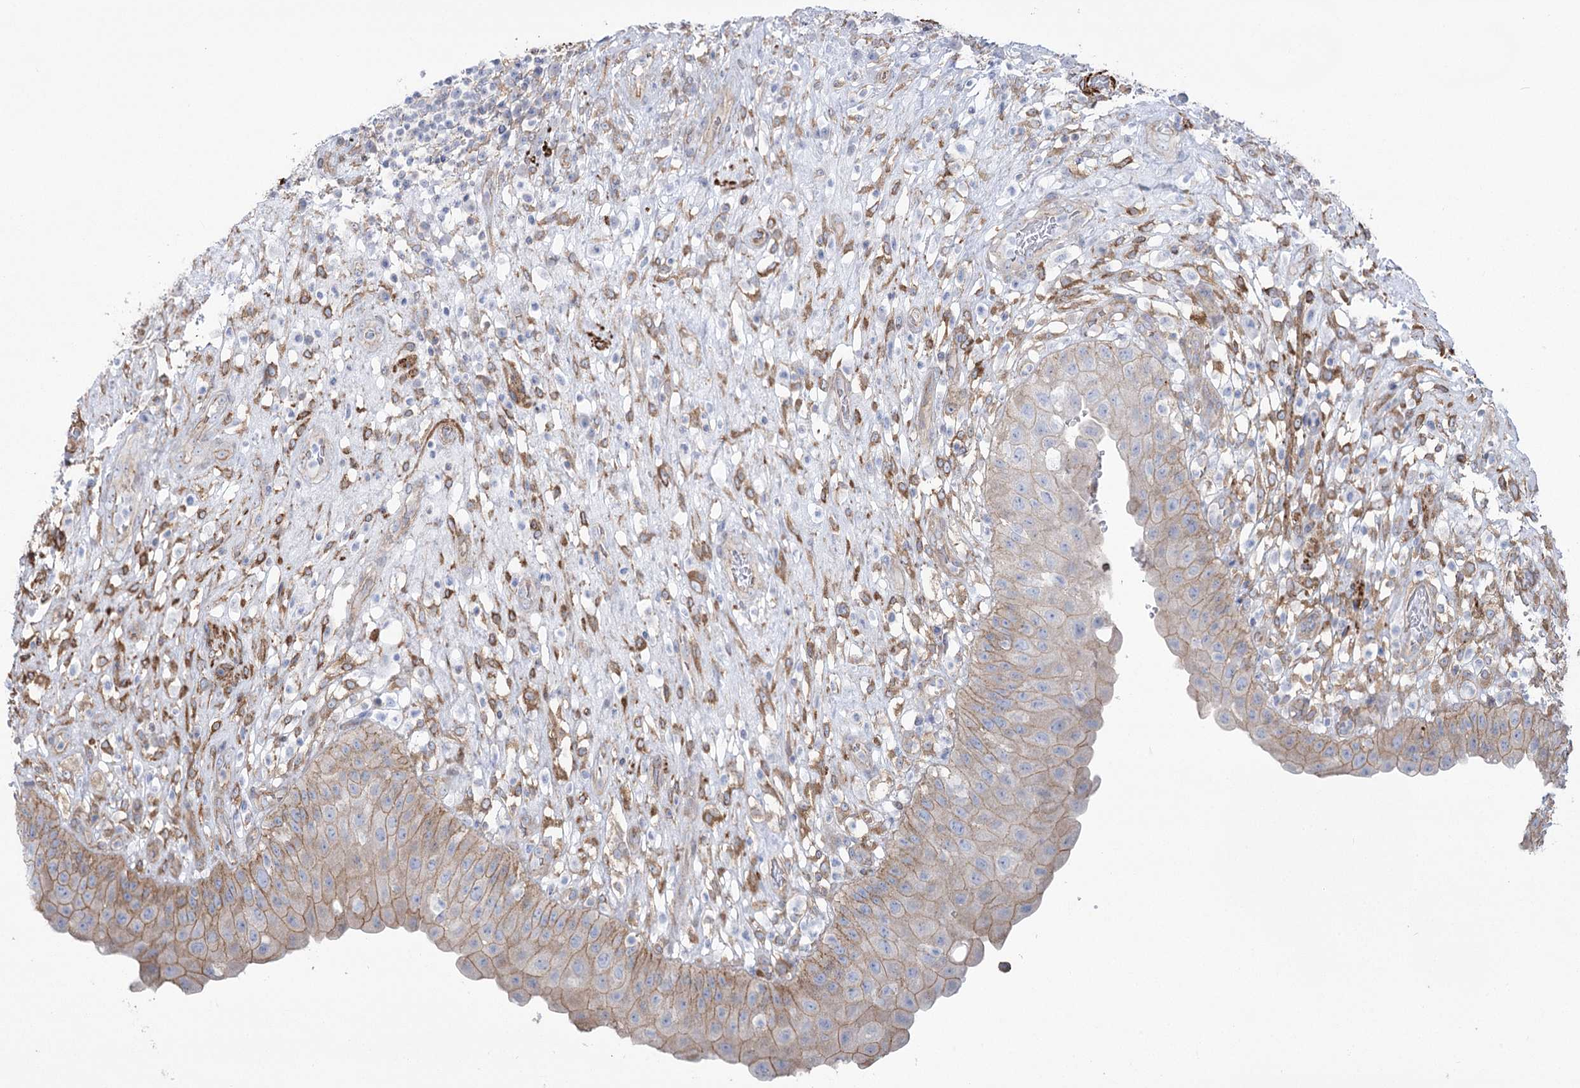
{"staining": {"intensity": "moderate", "quantity": "25%-75%", "location": "cytoplasmic/membranous"}, "tissue": "urinary bladder", "cell_type": "Urothelial cells", "image_type": "normal", "snomed": [{"axis": "morphology", "description": "Normal tissue, NOS"}, {"axis": "topography", "description": "Urinary bladder"}], "caption": "Immunohistochemistry (IHC) (DAB (3,3'-diaminobenzidine)) staining of normal urinary bladder reveals moderate cytoplasmic/membranous protein positivity in approximately 25%-75% of urothelial cells.", "gene": "PLEKHA5", "patient": {"sex": "female", "age": 62}}